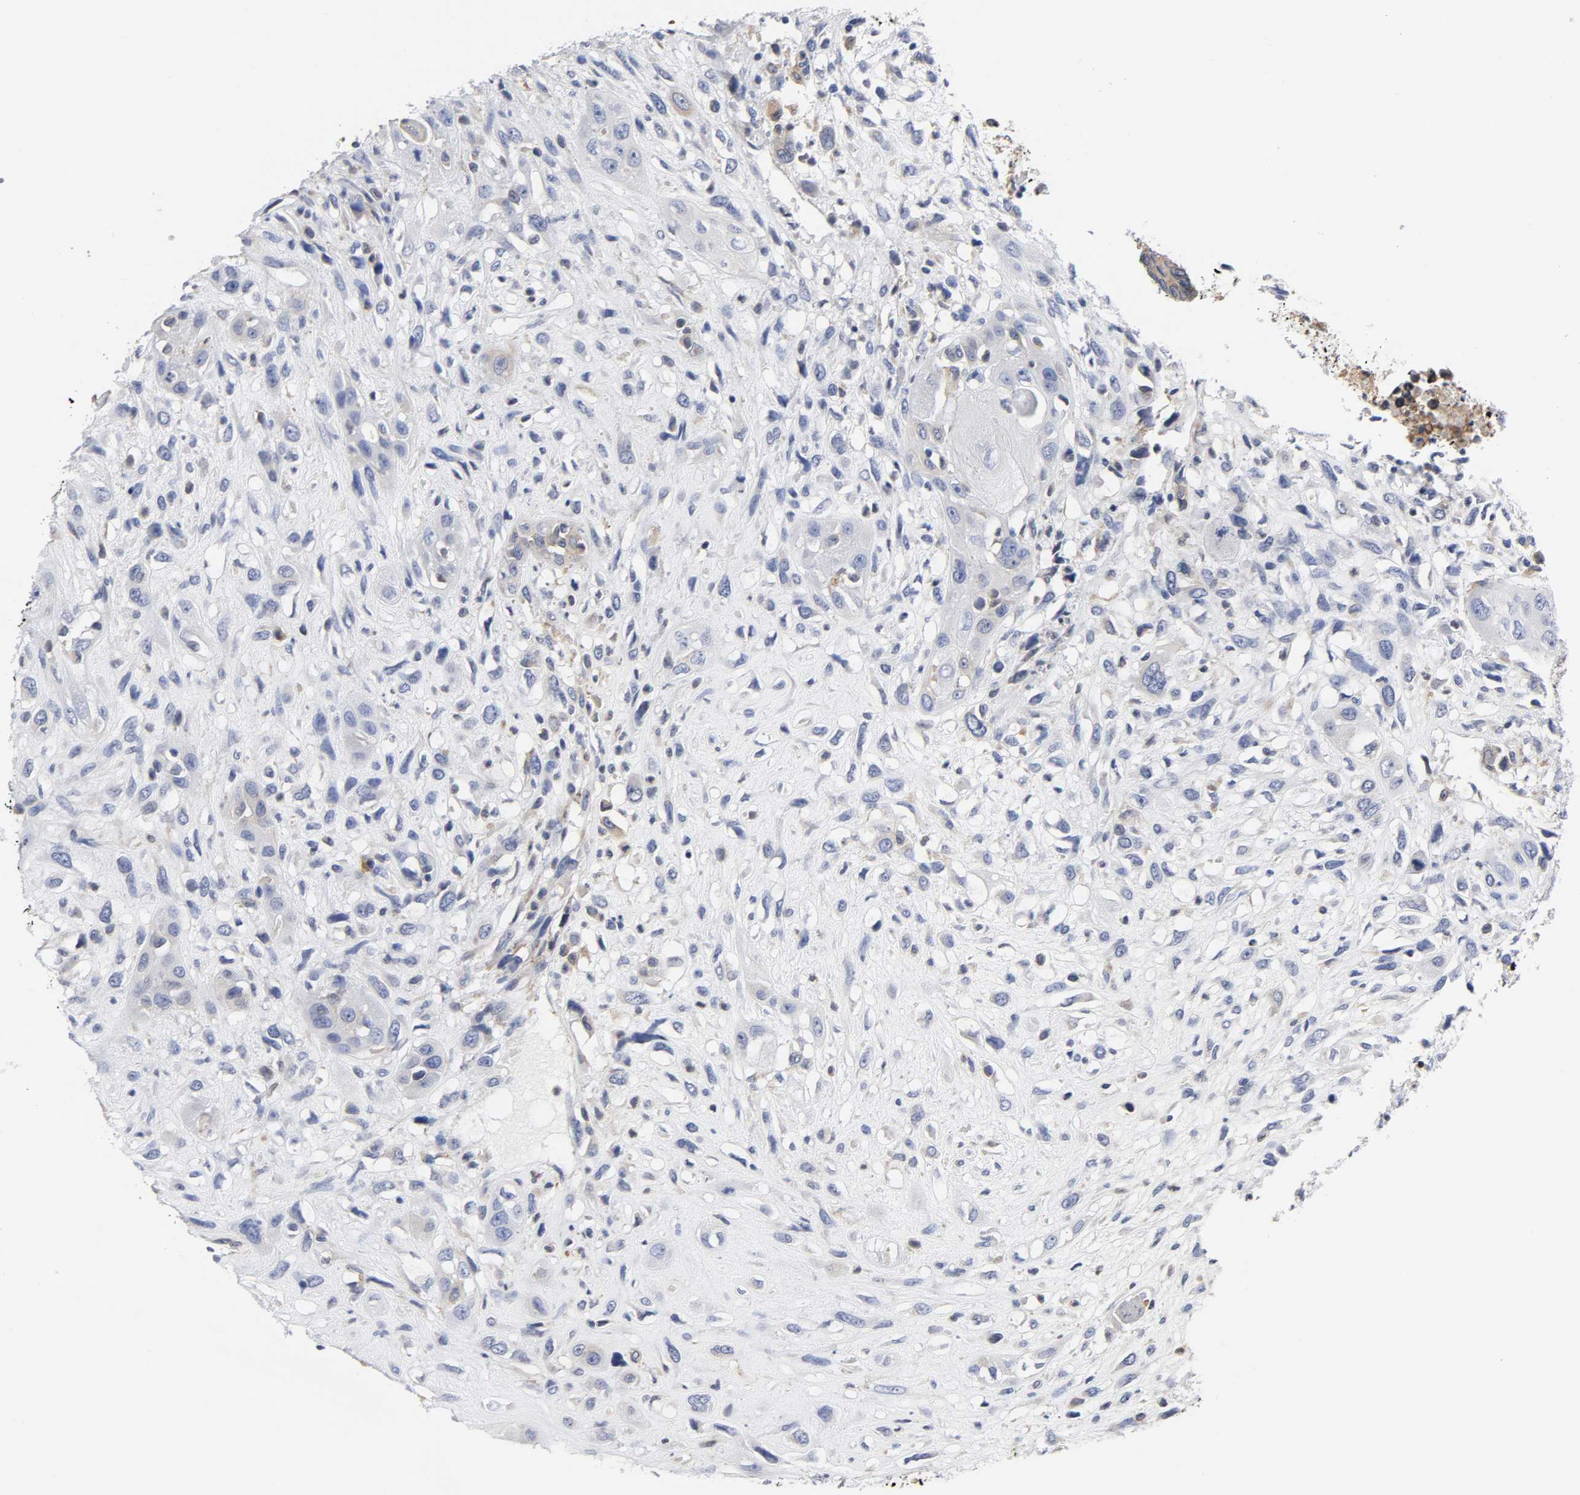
{"staining": {"intensity": "negative", "quantity": "none", "location": "none"}, "tissue": "head and neck cancer", "cell_type": "Tumor cells", "image_type": "cancer", "snomed": [{"axis": "morphology", "description": "Necrosis, NOS"}, {"axis": "morphology", "description": "Neoplasm, malignant, NOS"}, {"axis": "topography", "description": "Salivary gland"}, {"axis": "topography", "description": "Head-Neck"}], "caption": "DAB (3,3'-diaminobenzidine) immunohistochemical staining of head and neck cancer (malignant neoplasm) displays no significant expression in tumor cells.", "gene": "HCK", "patient": {"sex": "male", "age": 43}}